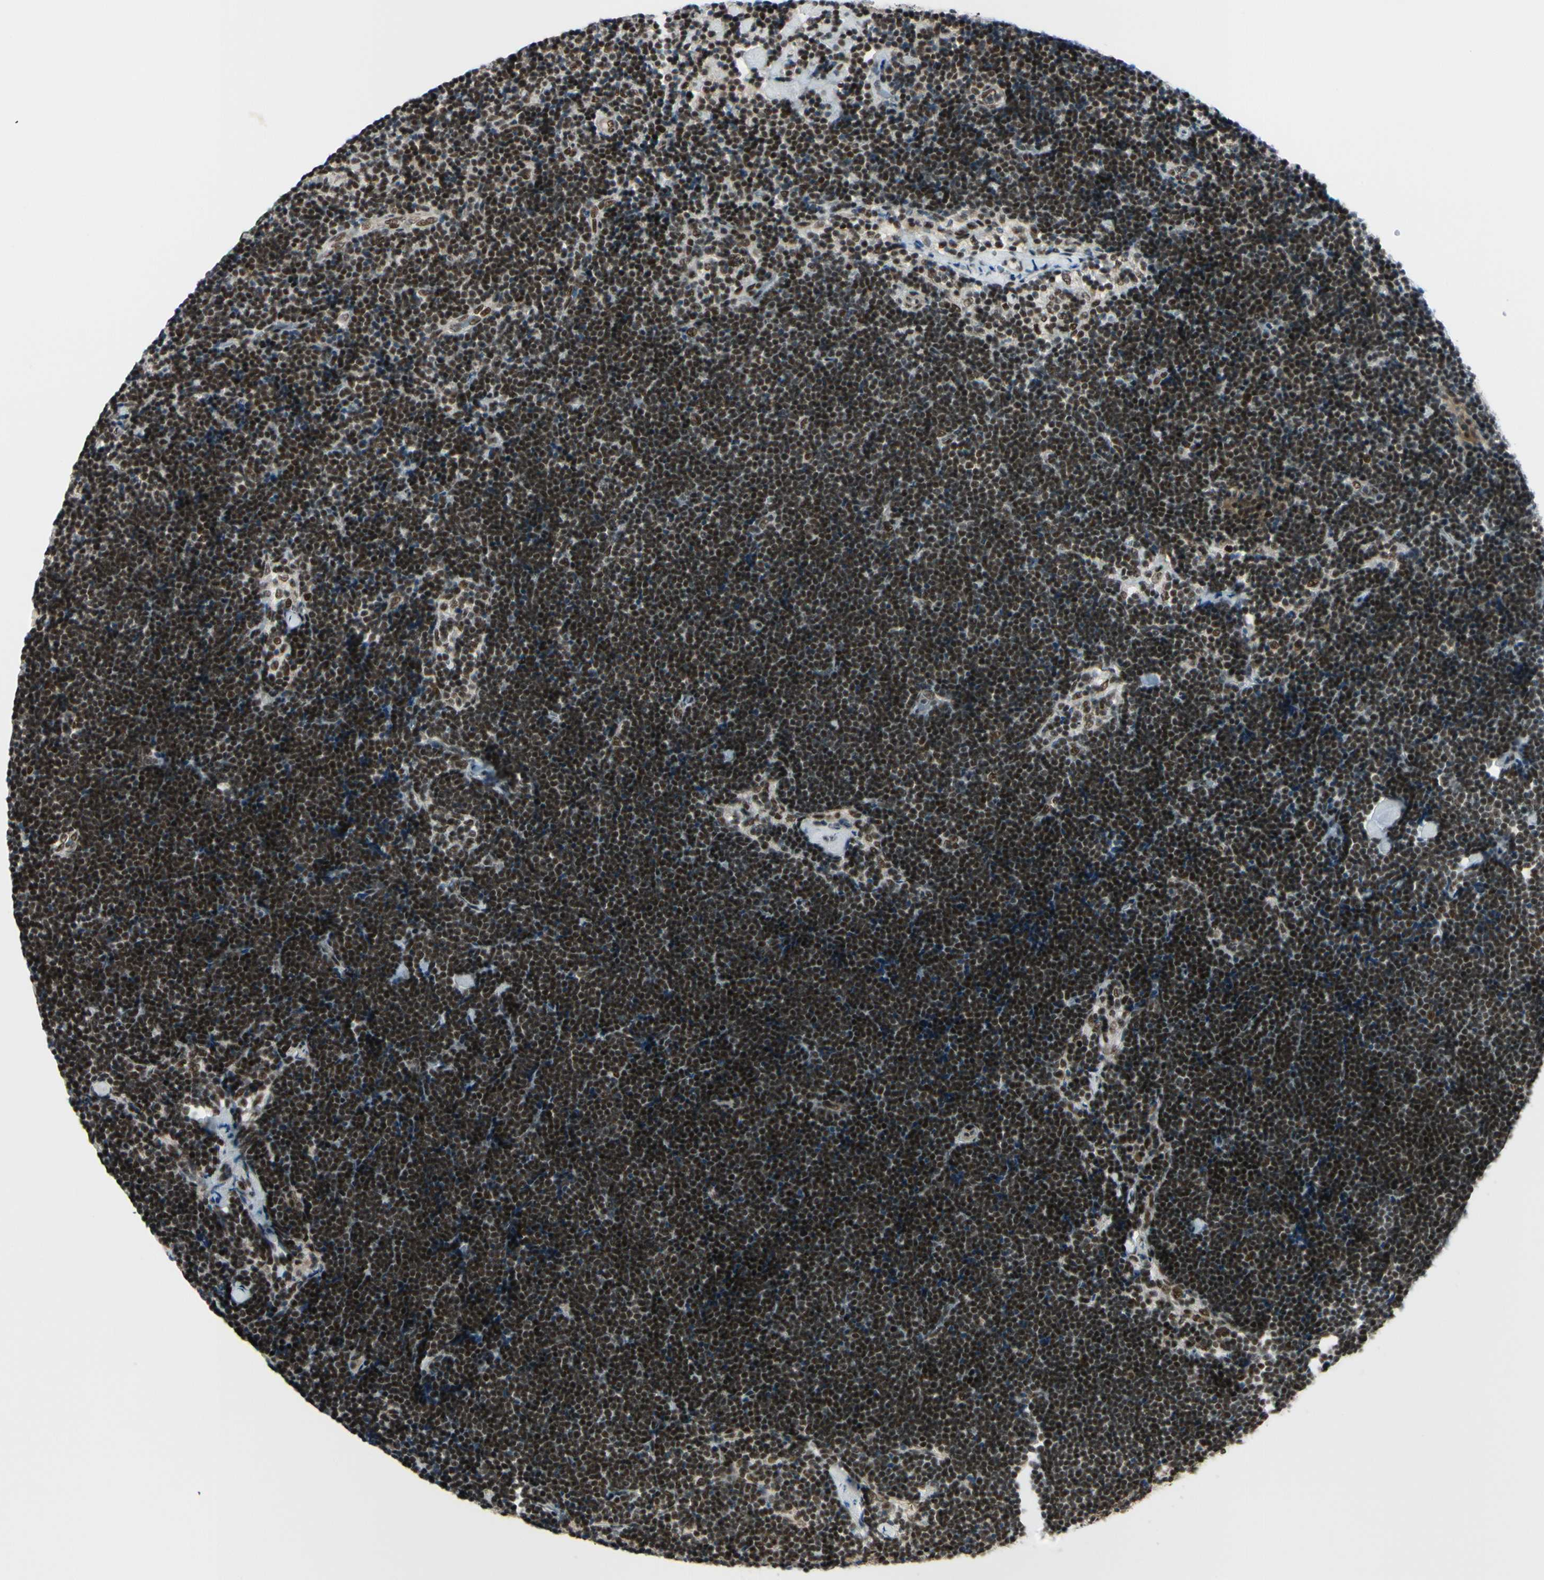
{"staining": {"intensity": "strong", "quantity": ">75%", "location": "nuclear"}, "tissue": "lymph node", "cell_type": "Germinal center cells", "image_type": "normal", "snomed": [{"axis": "morphology", "description": "Normal tissue, NOS"}, {"axis": "topography", "description": "Lymph node"}], "caption": "This image displays IHC staining of benign human lymph node, with high strong nuclear positivity in about >75% of germinal center cells.", "gene": "CHAMP1", "patient": {"sex": "male", "age": 63}}